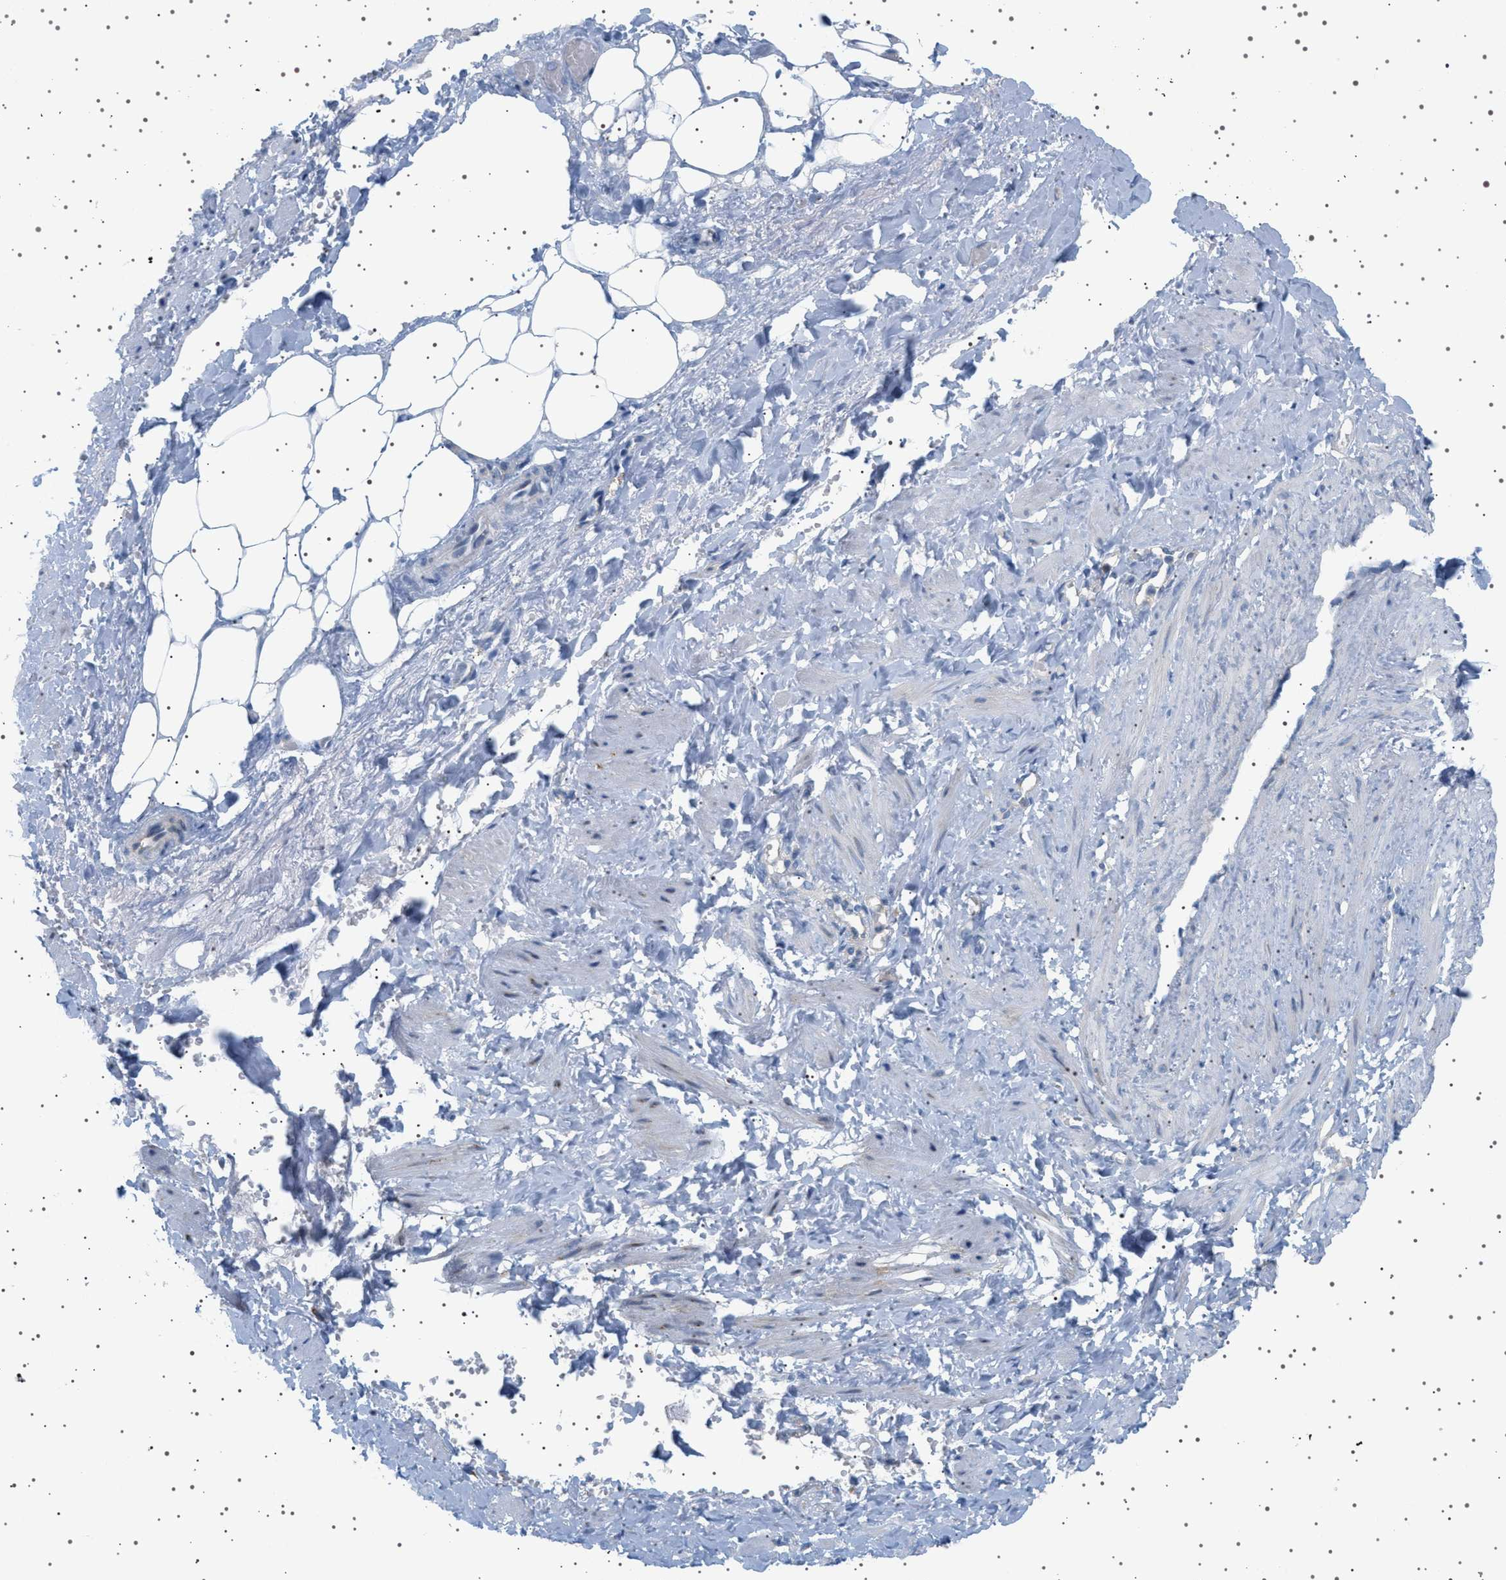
{"staining": {"intensity": "negative", "quantity": "none", "location": "none"}, "tissue": "adipose tissue", "cell_type": "Adipocytes", "image_type": "normal", "snomed": [{"axis": "morphology", "description": "Normal tissue, NOS"}, {"axis": "topography", "description": "Soft tissue"}, {"axis": "topography", "description": "Vascular tissue"}], "caption": "Adipocytes show no significant protein expression in benign adipose tissue.", "gene": "ADCY10", "patient": {"sex": "female", "age": 35}}